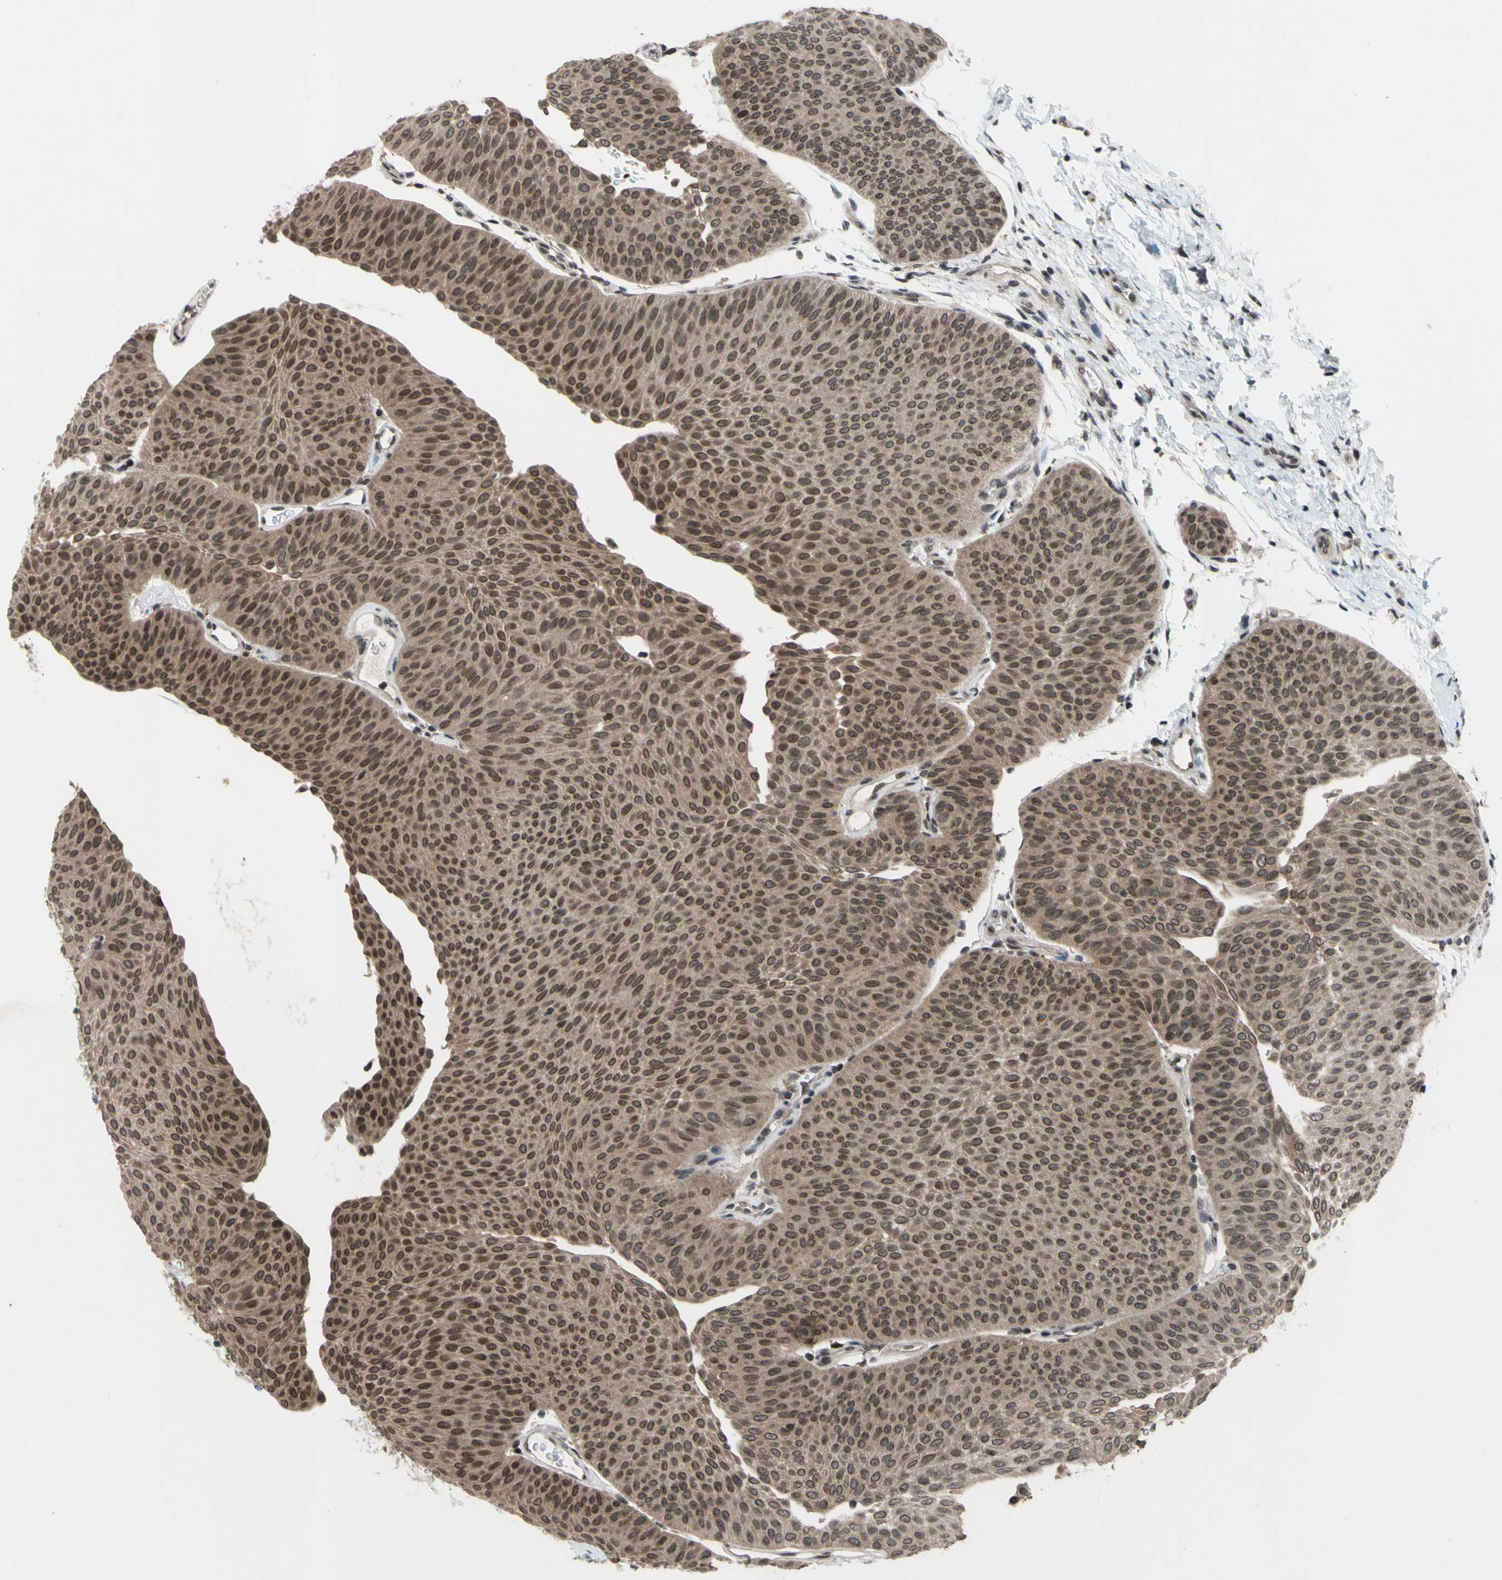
{"staining": {"intensity": "moderate", "quantity": ">75%", "location": "nuclear"}, "tissue": "urothelial cancer", "cell_type": "Tumor cells", "image_type": "cancer", "snomed": [{"axis": "morphology", "description": "Urothelial carcinoma, Low grade"}, {"axis": "topography", "description": "Urinary bladder"}], "caption": "IHC of urothelial cancer shows medium levels of moderate nuclear staining in approximately >75% of tumor cells.", "gene": "XPO1", "patient": {"sex": "female", "age": 60}}